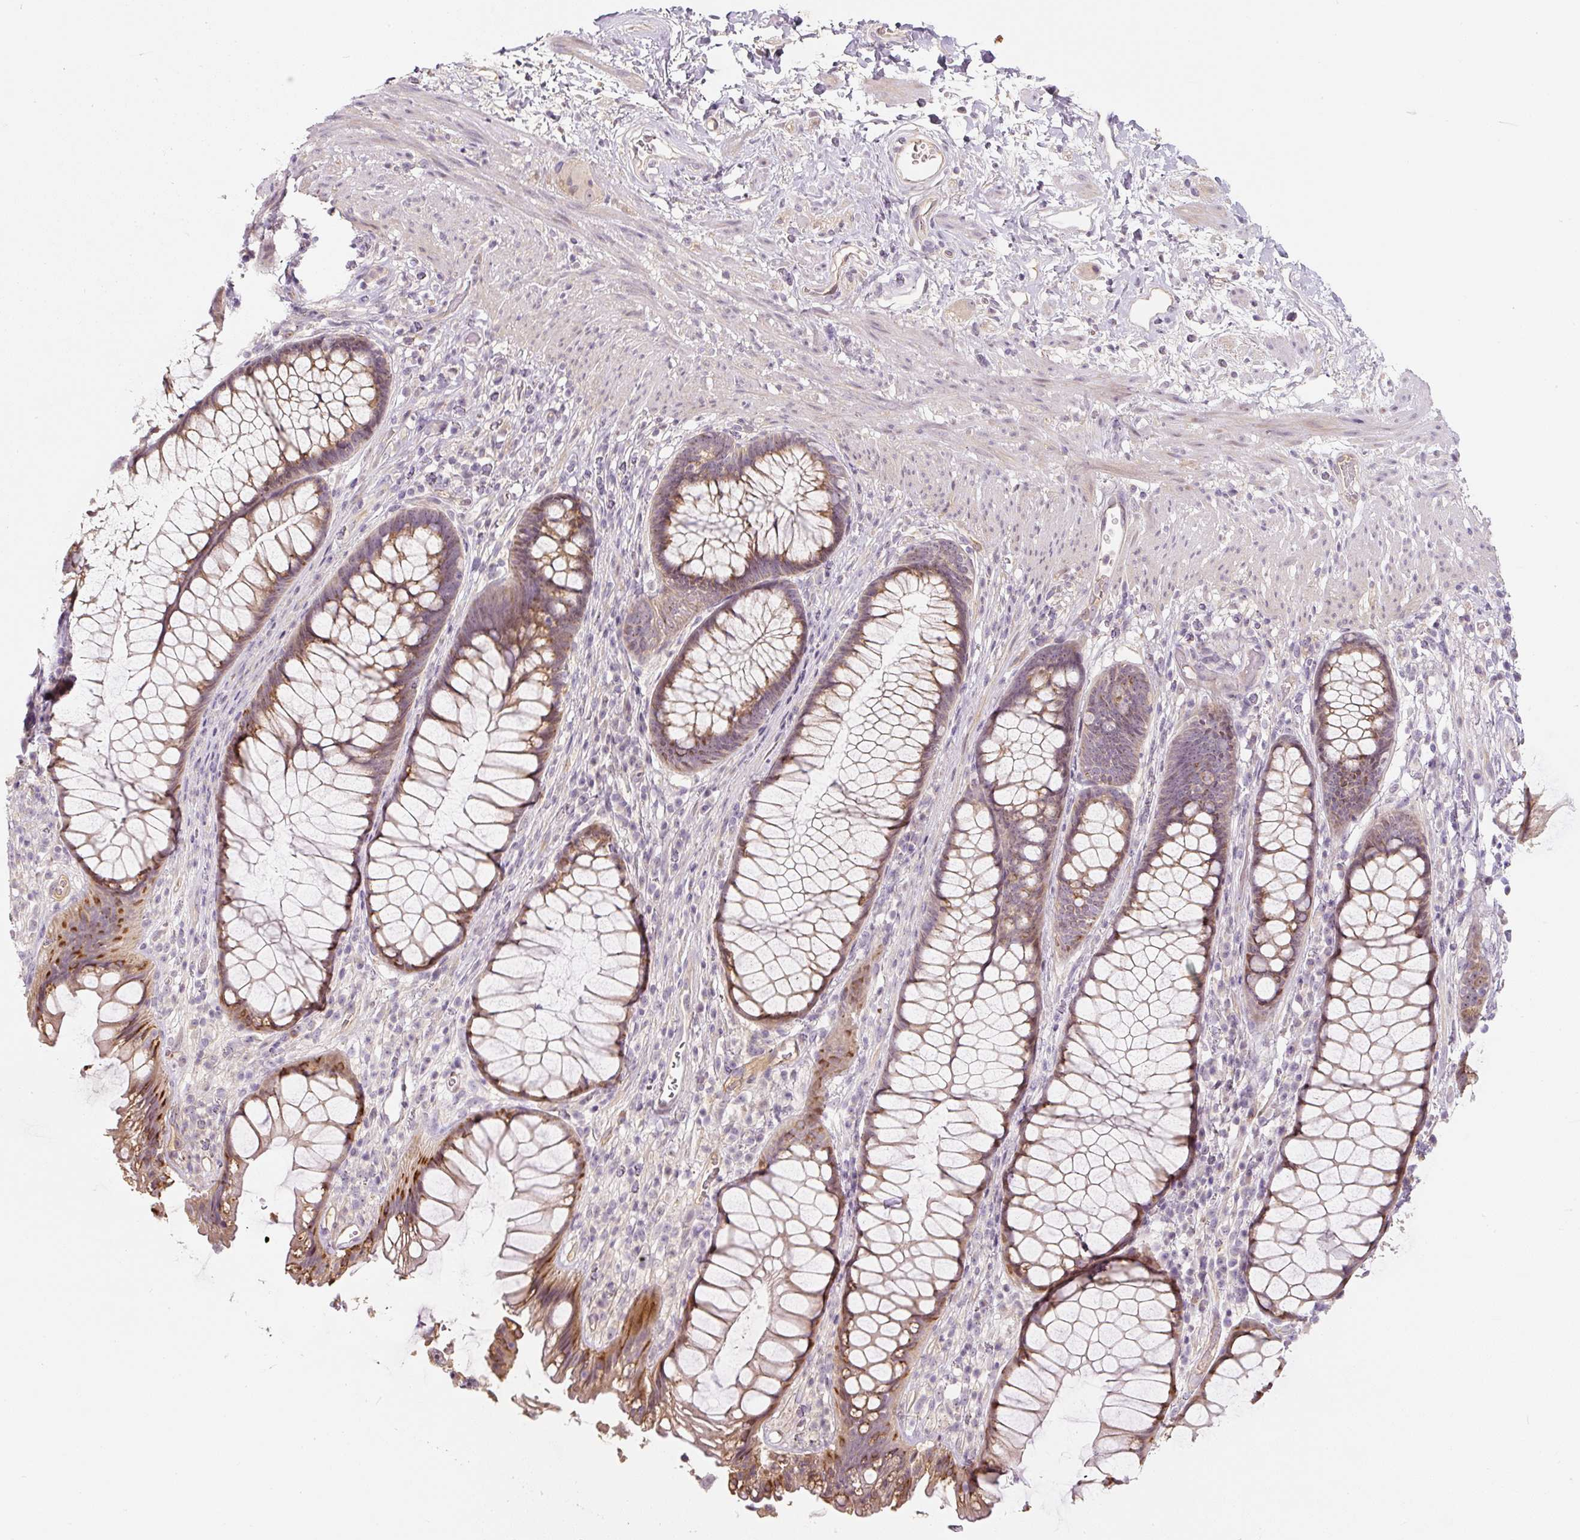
{"staining": {"intensity": "weak", "quantity": "25%-75%", "location": "cytoplasmic/membranous,nuclear"}, "tissue": "smooth muscle", "cell_type": "Smooth muscle cells", "image_type": "normal", "snomed": [{"axis": "morphology", "description": "Normal tissue, NOS"}, {"axis": "topography", "description": "Smooth muscle"}, {"axis": "topography", "description": "Rectum"}], "caption": "The immunohistochemical stain labels weak cytoplasmic/membranous,nuclear positivity in smooth muscle cells of unremarkable smooth muscle.", "gene": "PWWP3B", "patient": {"sex": "male", "age": 53}}